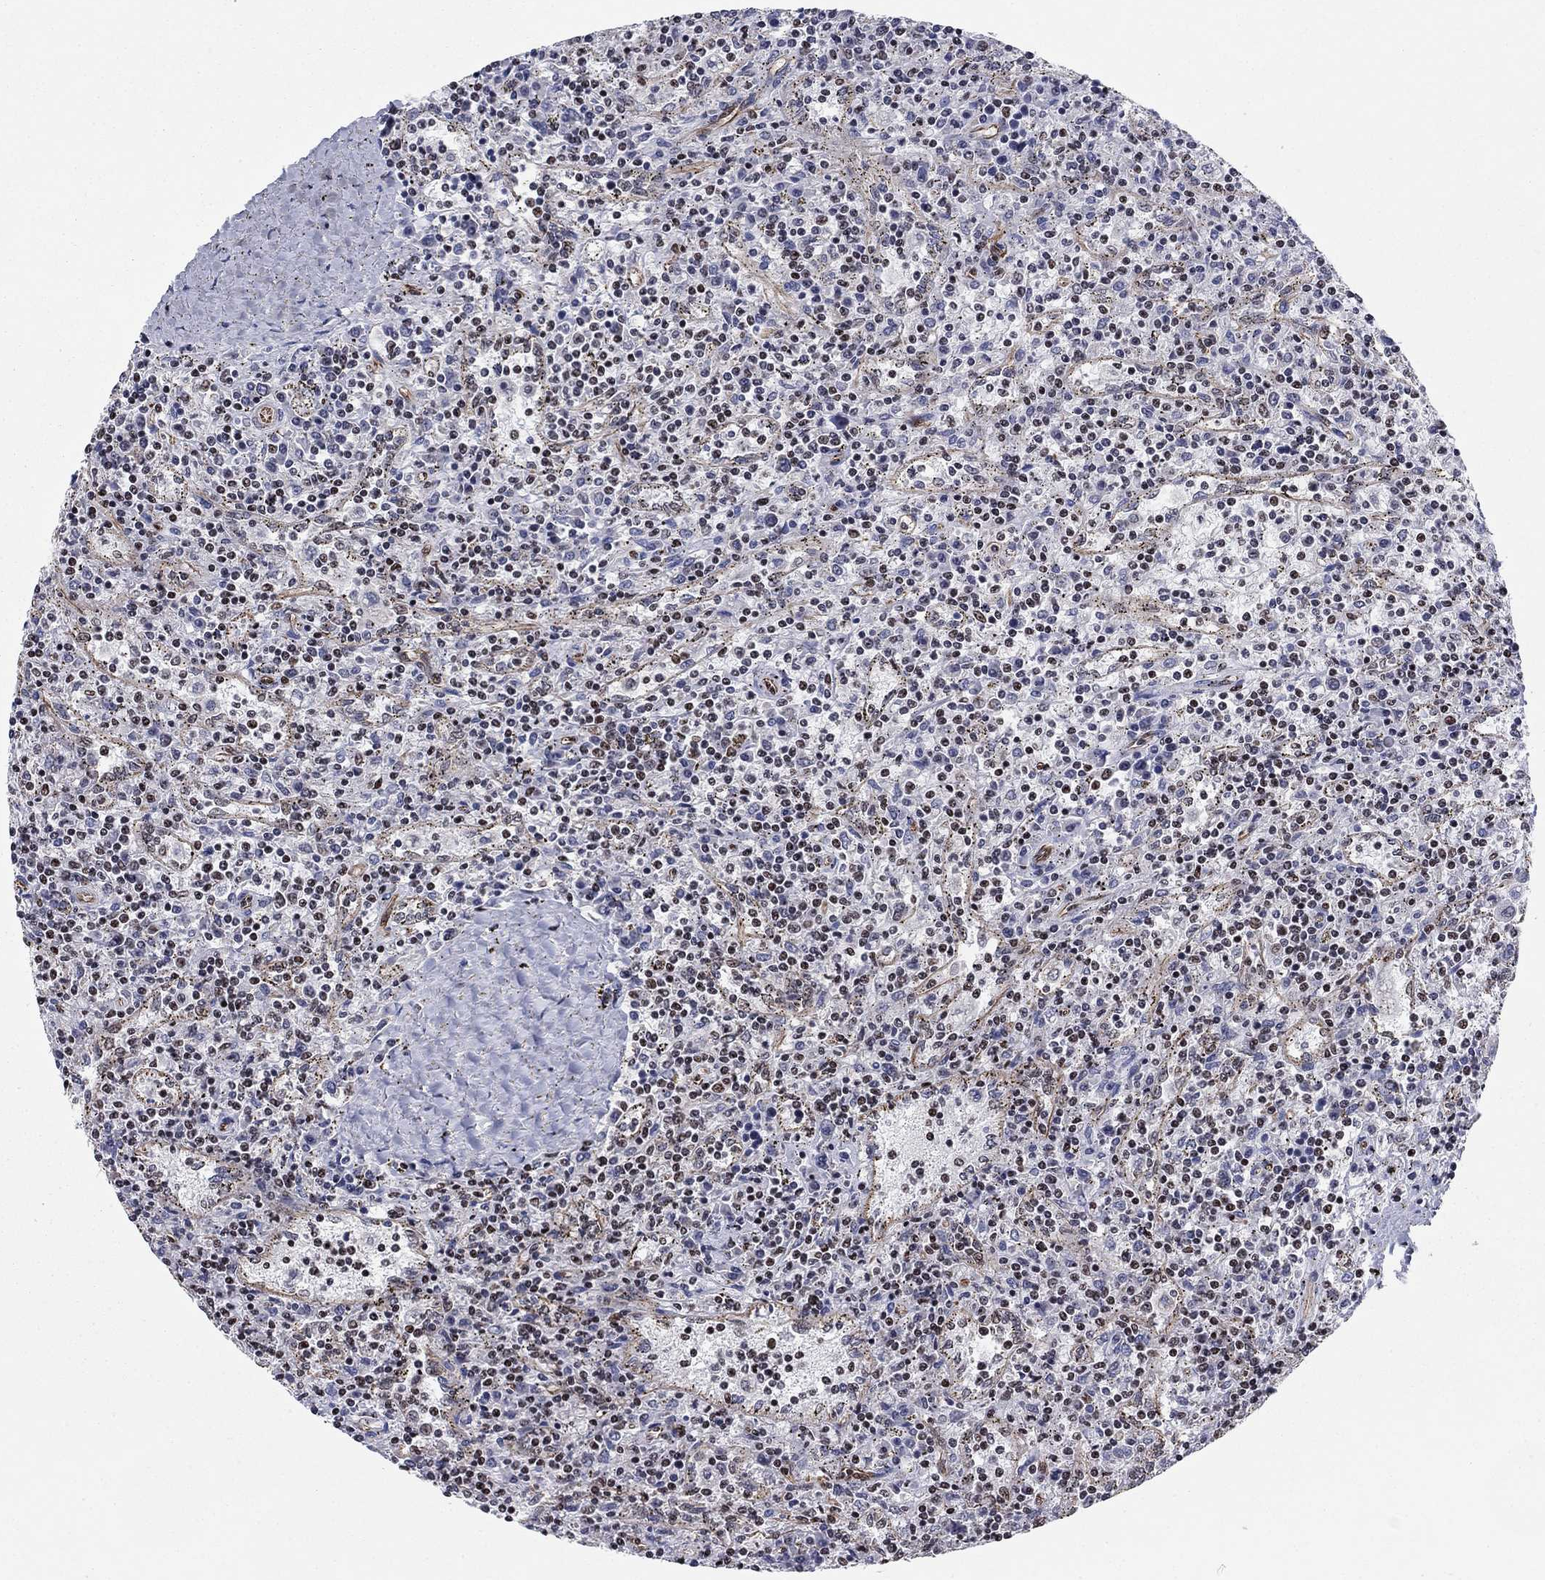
{"staining": {"intensity": "moderate", "quantity": "<25%", "location": "nuclear"}, "tissue": "lymphoma", "cell_type": "Tumor cells", "image_type": "cancer", "snomed": [{"axis": "morphology", "description": "Malignant lymphoma, non-Hodgkin's type, Low grade"}, {"axis": "topography", "description": "Spleen"}], "caption": "Lymphoma stained with DAB immunohistochemistry shows low levels of moderate nuclear staining in approximately <25% of tumor cells.", "gene": "N4BP2", "patient": {"sex": "male", "age": 62}}